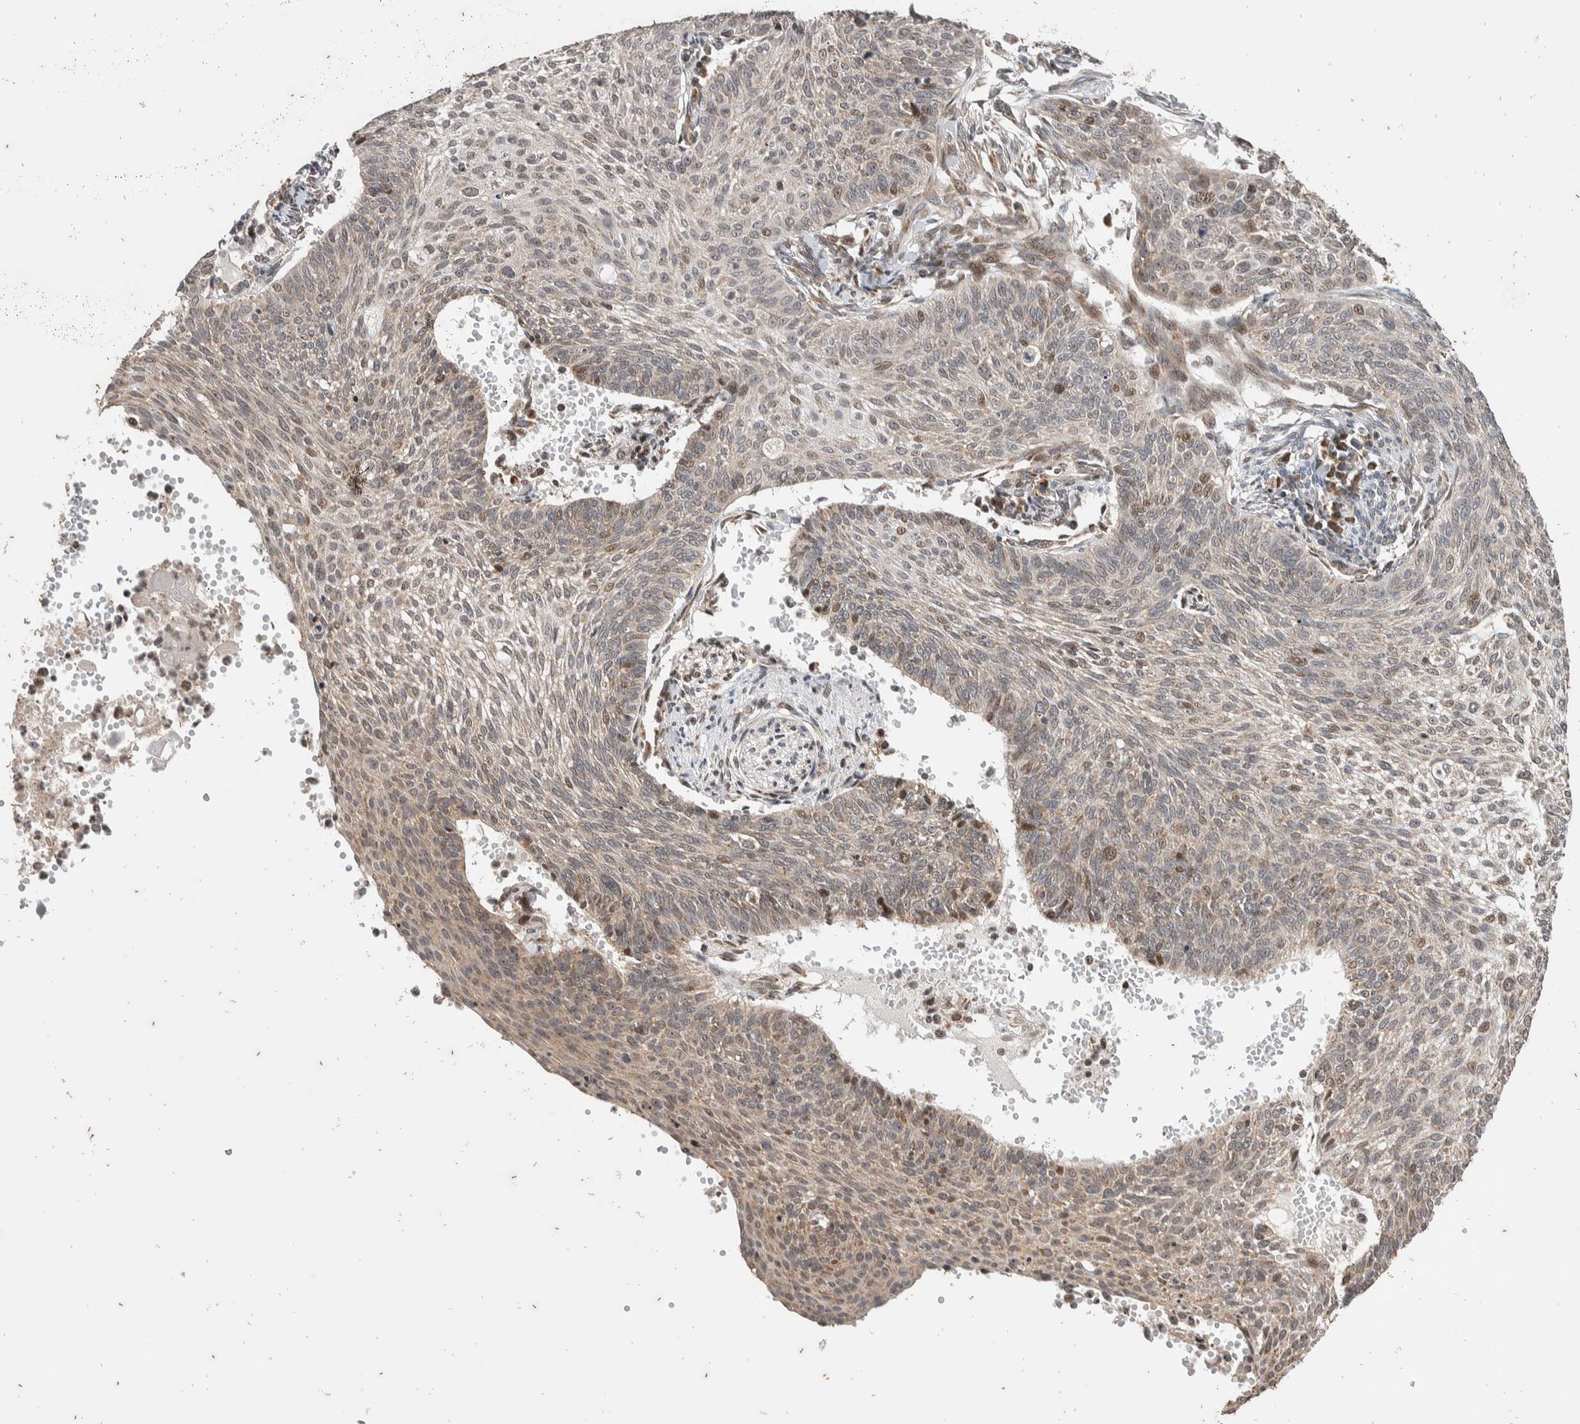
{"staining": {"intensity": "weak", "quantity": "<25%", "location": "nuclear"}, "tissue": "cervical cancer", "cell_type": "Tumor cells", "image_type": "cancer", "snomed": [{"axis": "morphology", "description": "Squamous cell carcinoma, NOS"}, {"axis": "topography", "description": "Cervix"}], "caption": "There is no significant staining in tumor cells of cervical squamous cell carcinoma.", "gene": "ATXN7L1", "patient": {"sex": "female", "age": 70}}